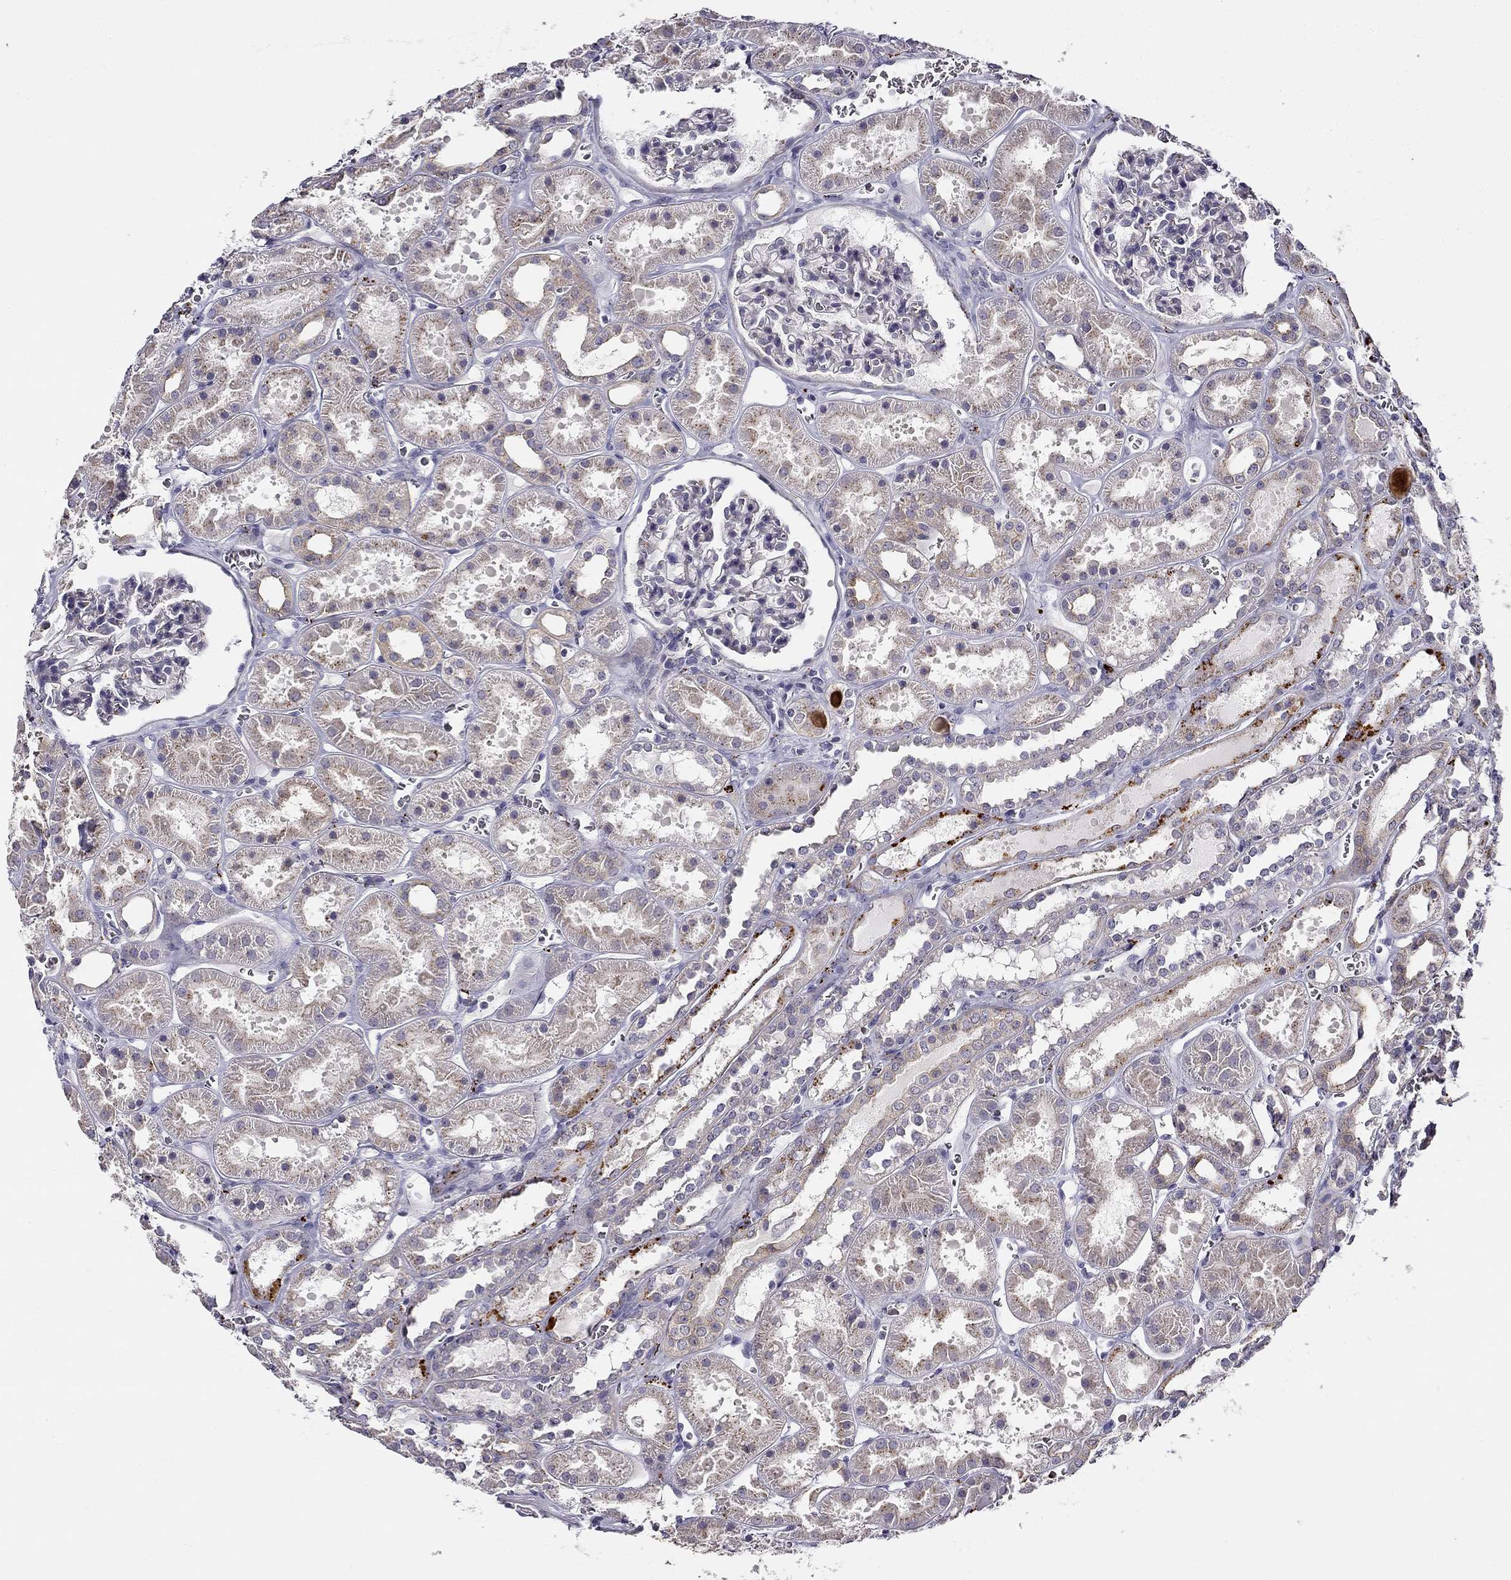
{"staining": {"intensity": "negative", "quantity": "none", "location": "none"}, "tissue": "kidney", "cell_type": "Cells in glomeruli", "image_type": "normal", "snomed": [{"axis": "morphology", "description": "Normal tissue, NOS"}, {"axis": "topography", "description": "Kidney"}], "caption": "Immunohistochemical staining of unremarkable human kidney shows no significant expression in cells in glomeruli. The staining is performed using DAB (3,3'-diaminobenzidine) brown chromogen with nuclei counter-stained in using hematoxylin.", "gene": "CNR1", "patient": {"sex": "female", "age": 41}}